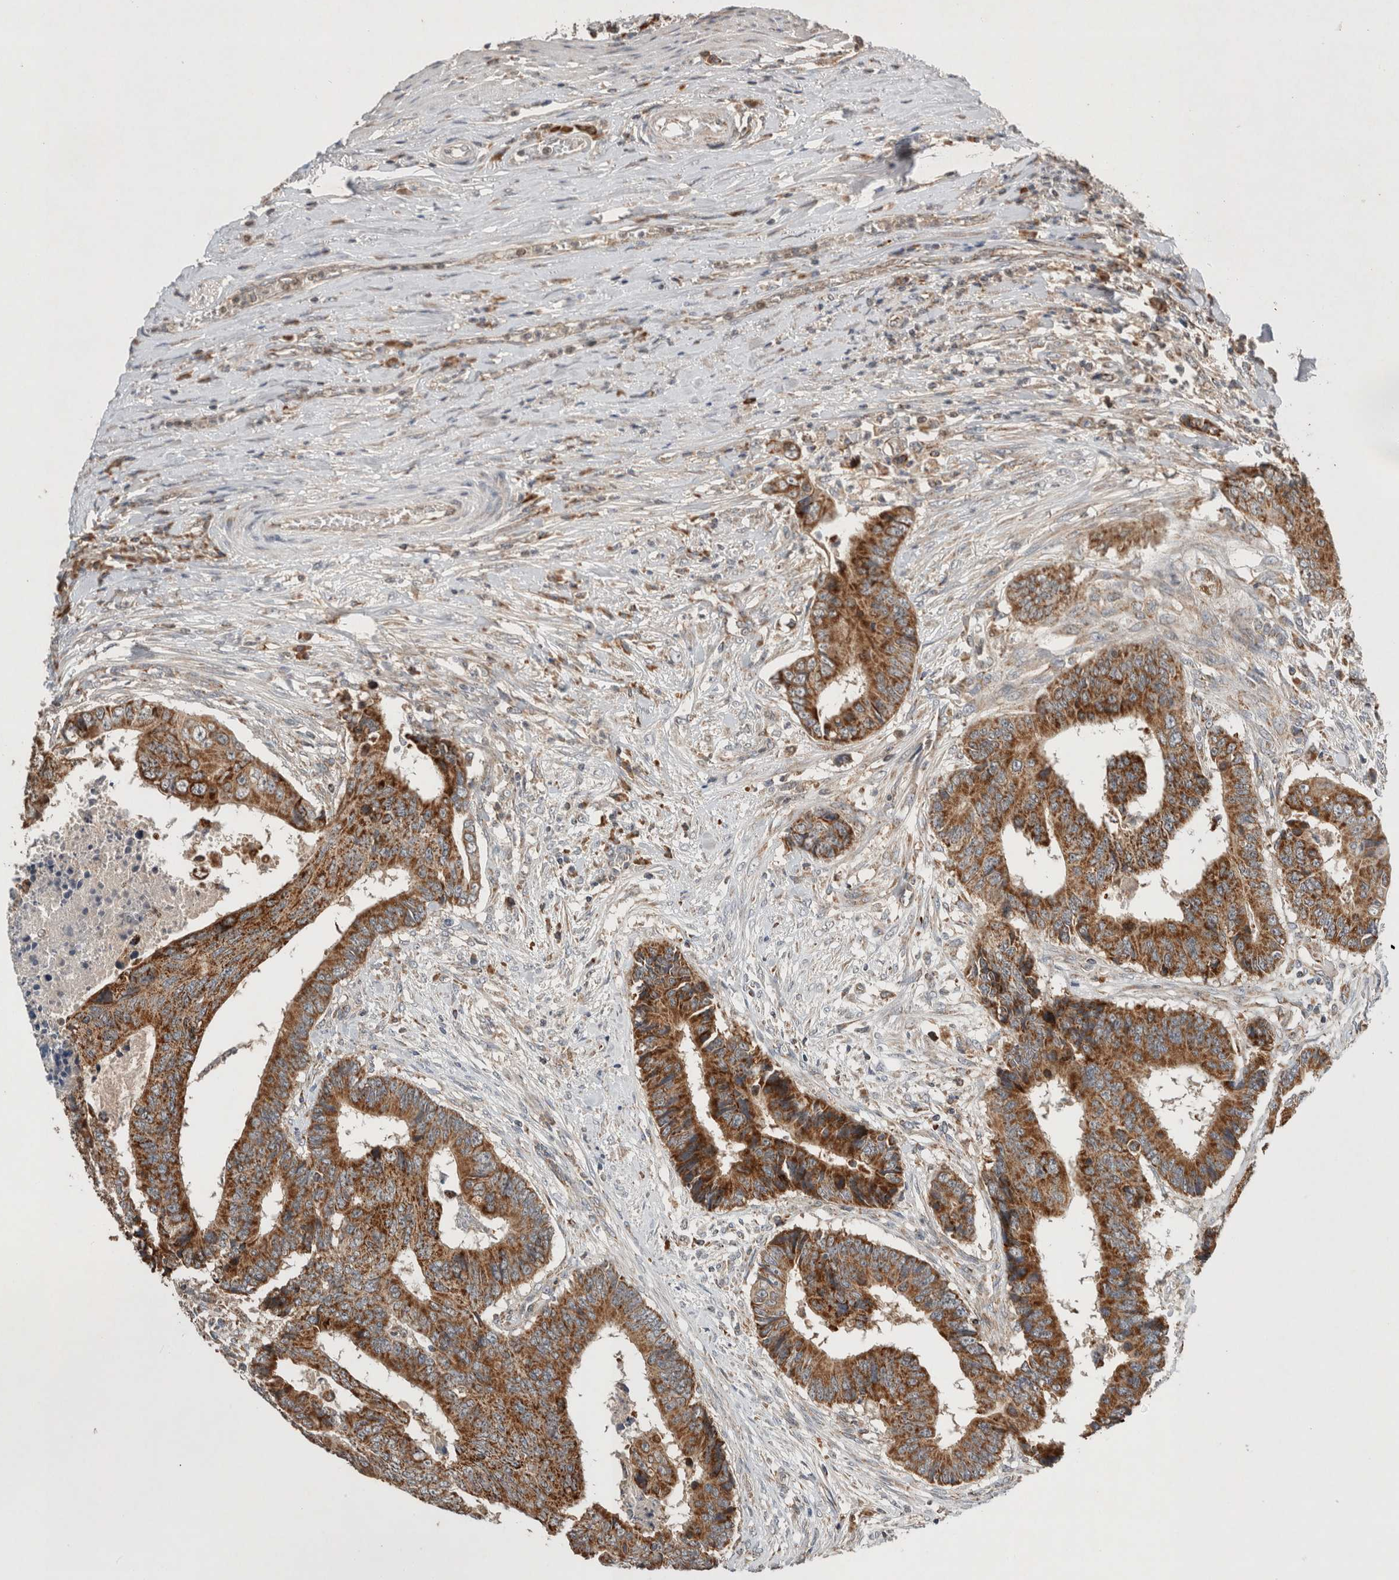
{"staining": {"intensity": "moderate", "quantity": ">75%", "location": "cytoplasmic/membranous"}, "tissue": "colorectal cancer", "cell_type": "Tumor cells", "image_type": "cancer", "snomed": [{"axis": "morphology", "description": "Adenocarcinoma, NOS"}, {"axis": "topography", "description": "Rectum"}], "caption": "Colorectal cancer stained with a protein marker shows moderate staining in tumor cells.", "gene": "AMPD1", "patient": {"sex": "male", "age": 84}}